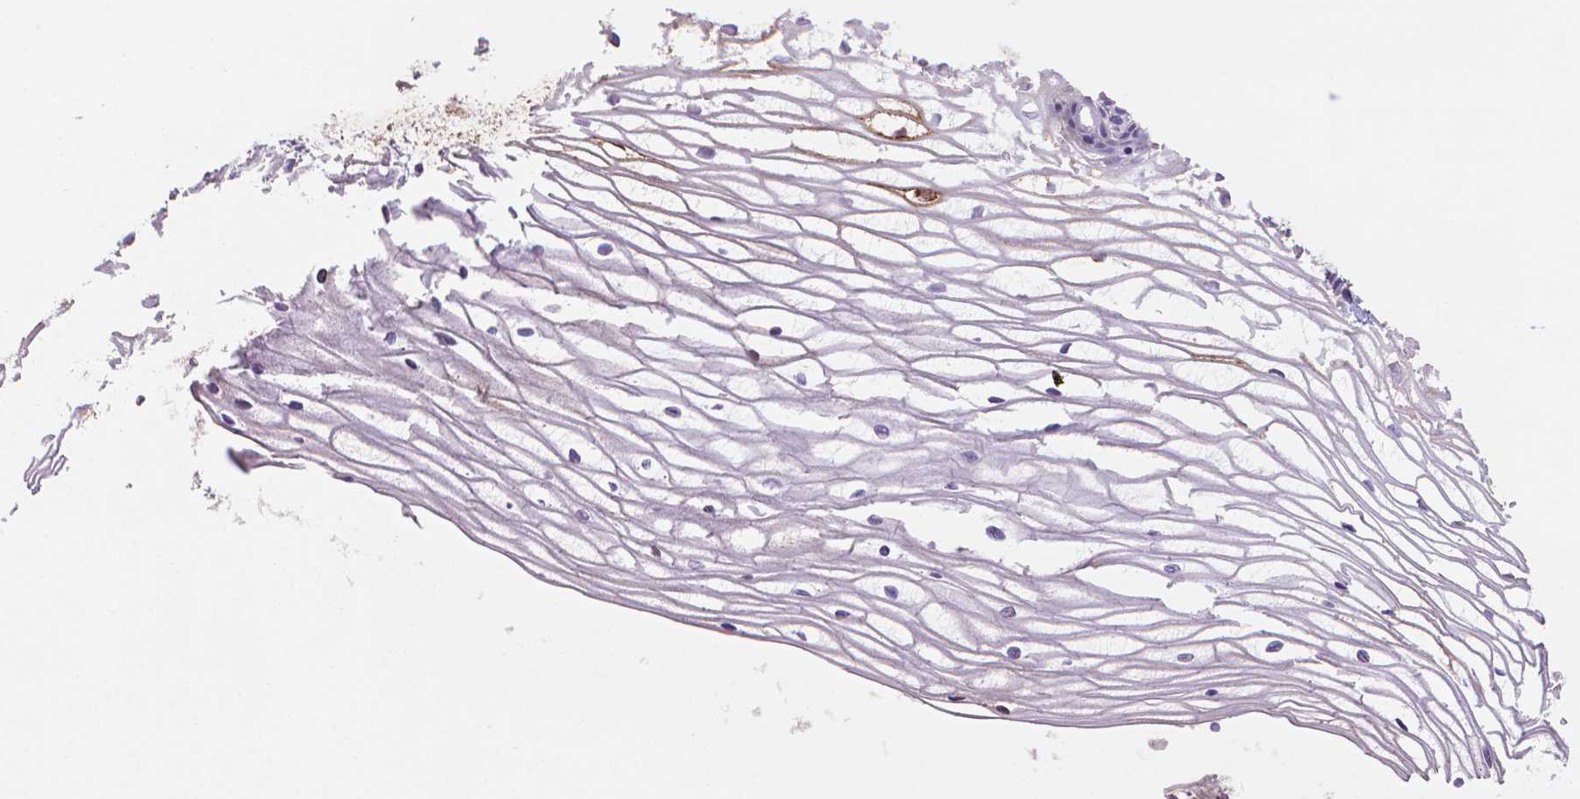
{"staining": {"intensity": "strong", "quantity": ">75%", "location": "cytoplasmic/membranous"}, "tissue": "cervix", "cell_type": "Glandular cells", "image_type": "normal", "snomed": [{"axis": "morphology", "description": "Normal tissue, NOS"}, {"axis": "topography", "description": "Cervix"}], "caption": "This micrograph displays immunohistochemistry (IHC) staining of unremarkable cervix, with high strong cytoplasmic/membranous staining in about >75% of glandular cells.", "gene": "MUC1", "patient": {"sex": "female", "age": 40}}